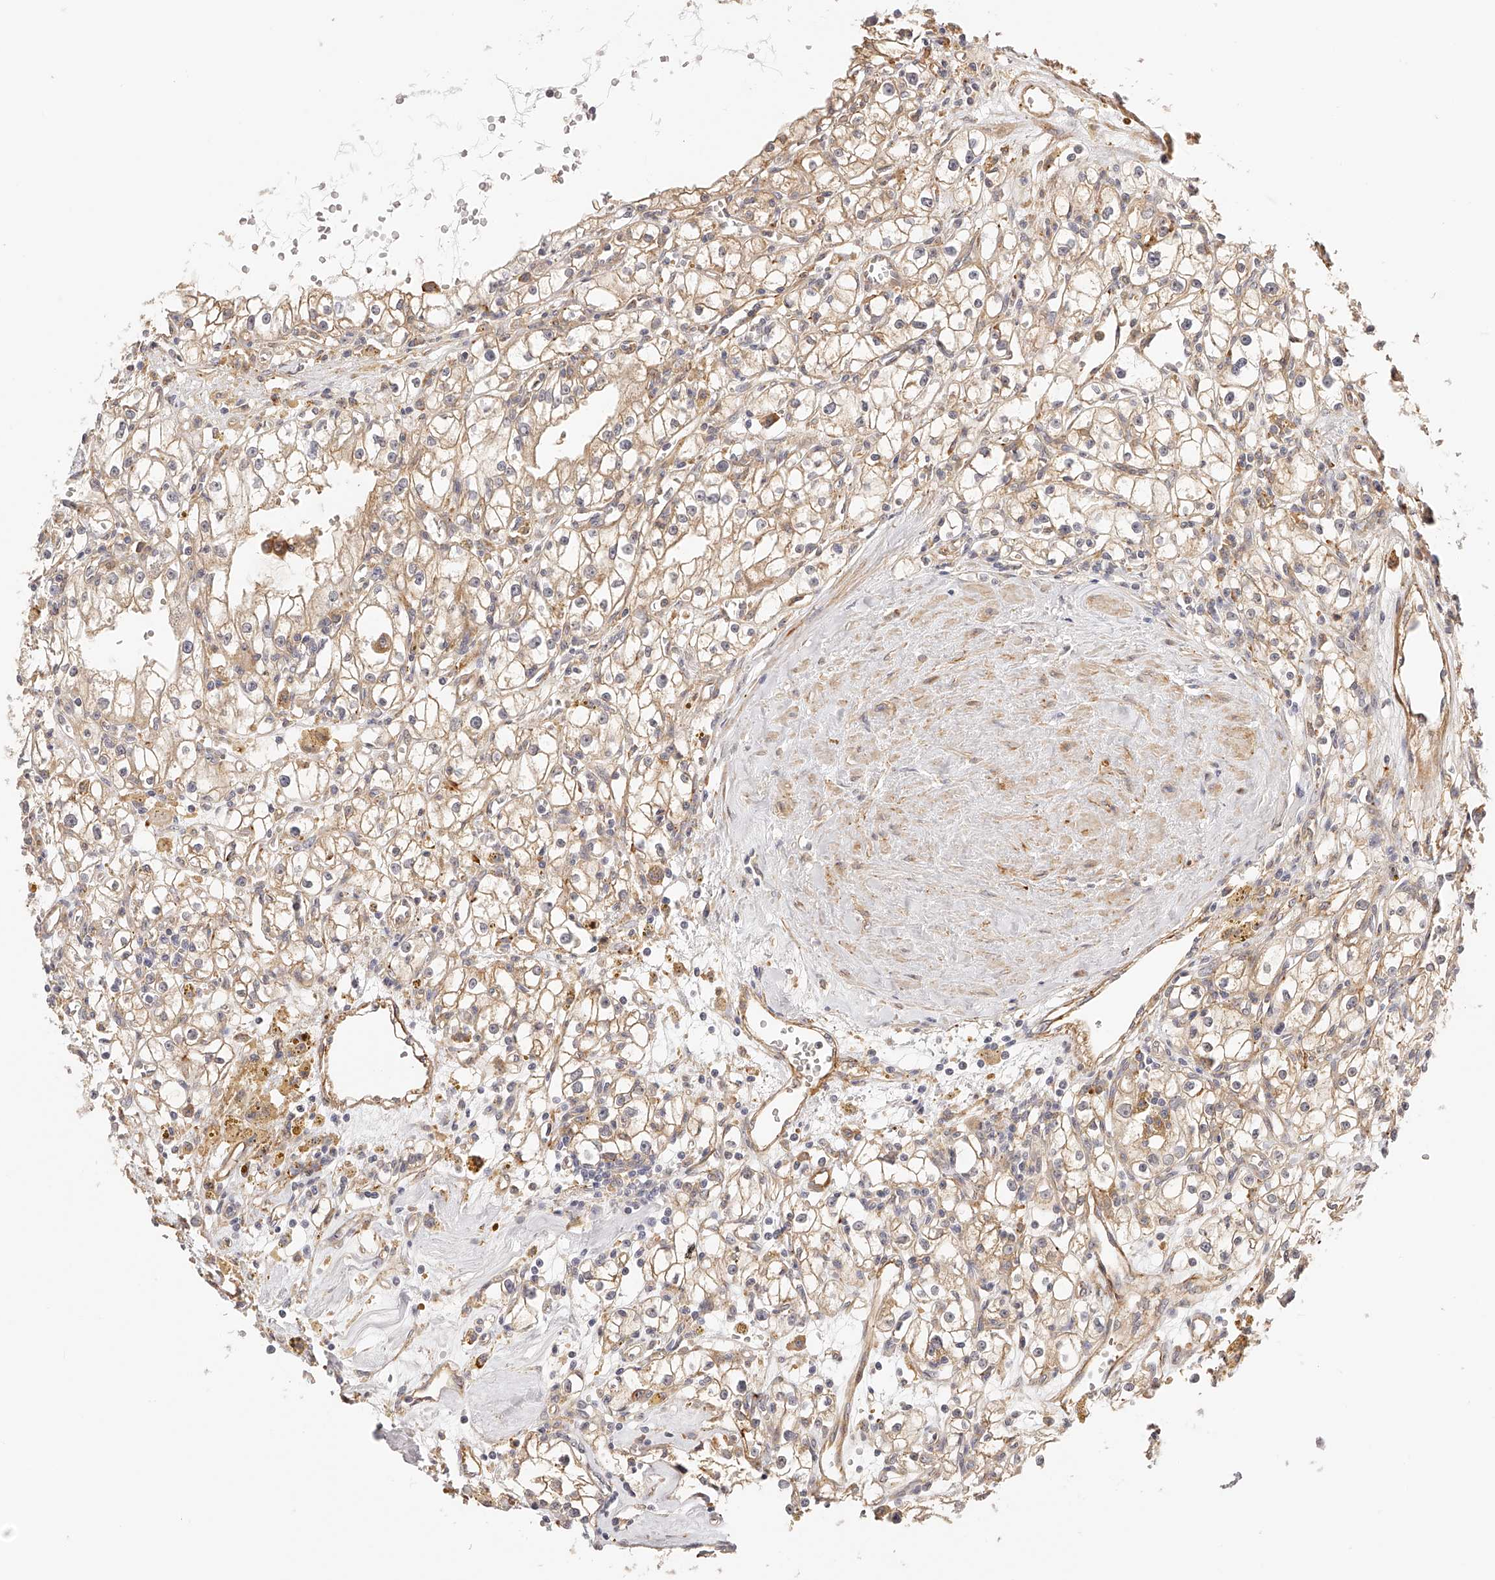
{"staining": {"intensity": "weak", "quantity": ">75%", "location": "cytoplasmic/membranous"}, "tissue": "renal cancer", "cell_type": "Tumor cells", "image_type": "cancer", "snomed": [{"axis": "morphology", "description": "Adenocarcinoma, NOS"}, {"axis": "topography", "description": "Kidney"}], "caption": "A photomicrograph showing weak cytoplasmic/membranous positivity in approximately >75% of tumor cells in renal cancer, as visualized by brown immunohistochemical staining.", "gene": "SYNC", "patient": {"sex": "male", "age": 56}}